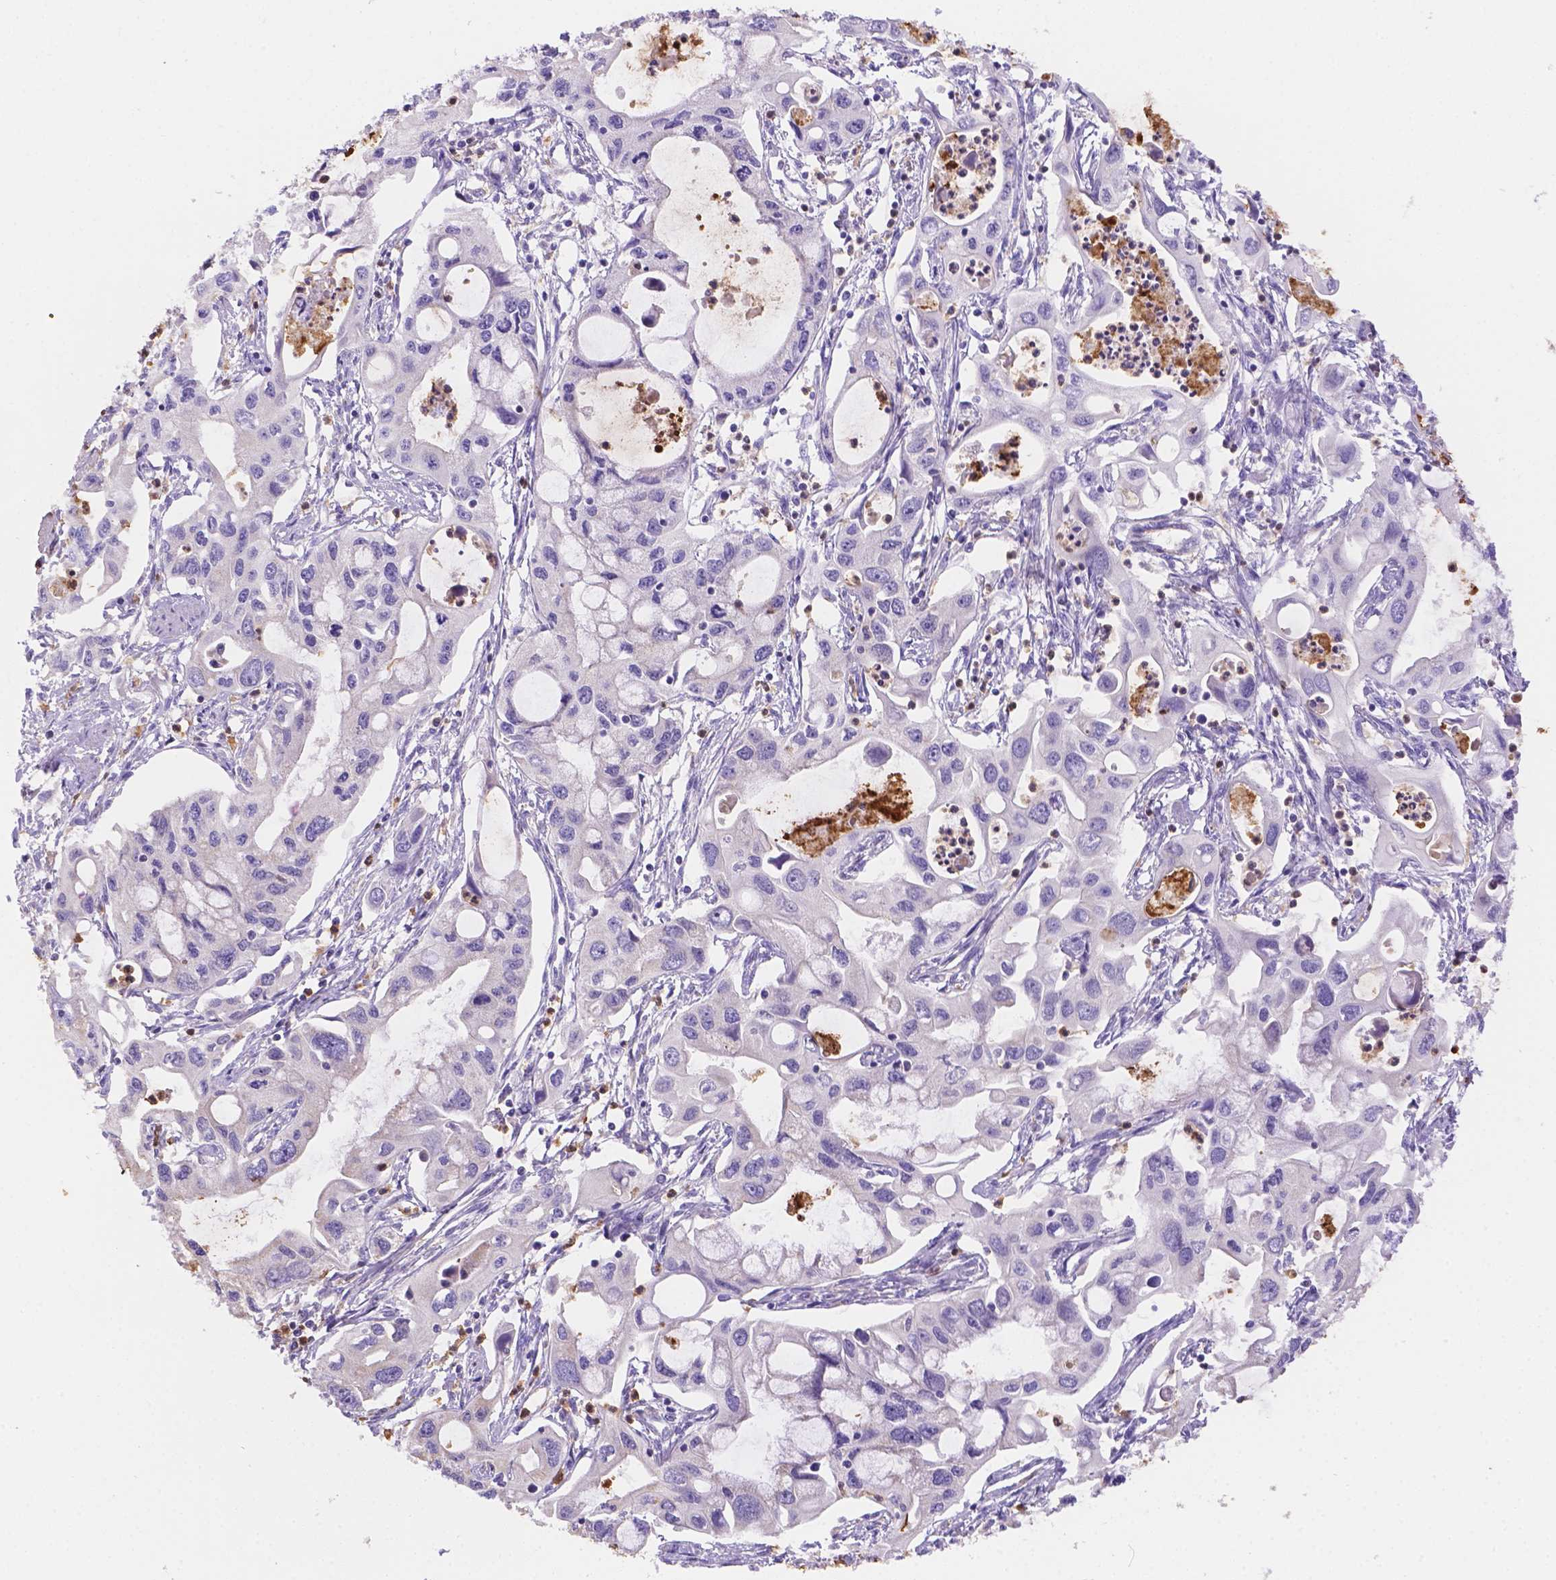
{"staining": {"intensity": "negative", "quantity": "none", "location": "none"}, "tissue": "pancreatic cancer", "cell_type": "Tumor cells", "image_type": "cancer", "snomed": [{"axis": "morphology", "description": "Adenocarcinoma, NOS"}, {"axis": "topography", "description": "Pancreas"}], "caption": "Tumor cells show no significant protein expression in pancreatic cancer. (Brightfield microscopy of DAB (3,3'-diaminobenzidine) immunohistochemistry (IHC) at high magnification).", "gene": "NXPE2", "patient": {"sex": "male", "age": 60}}